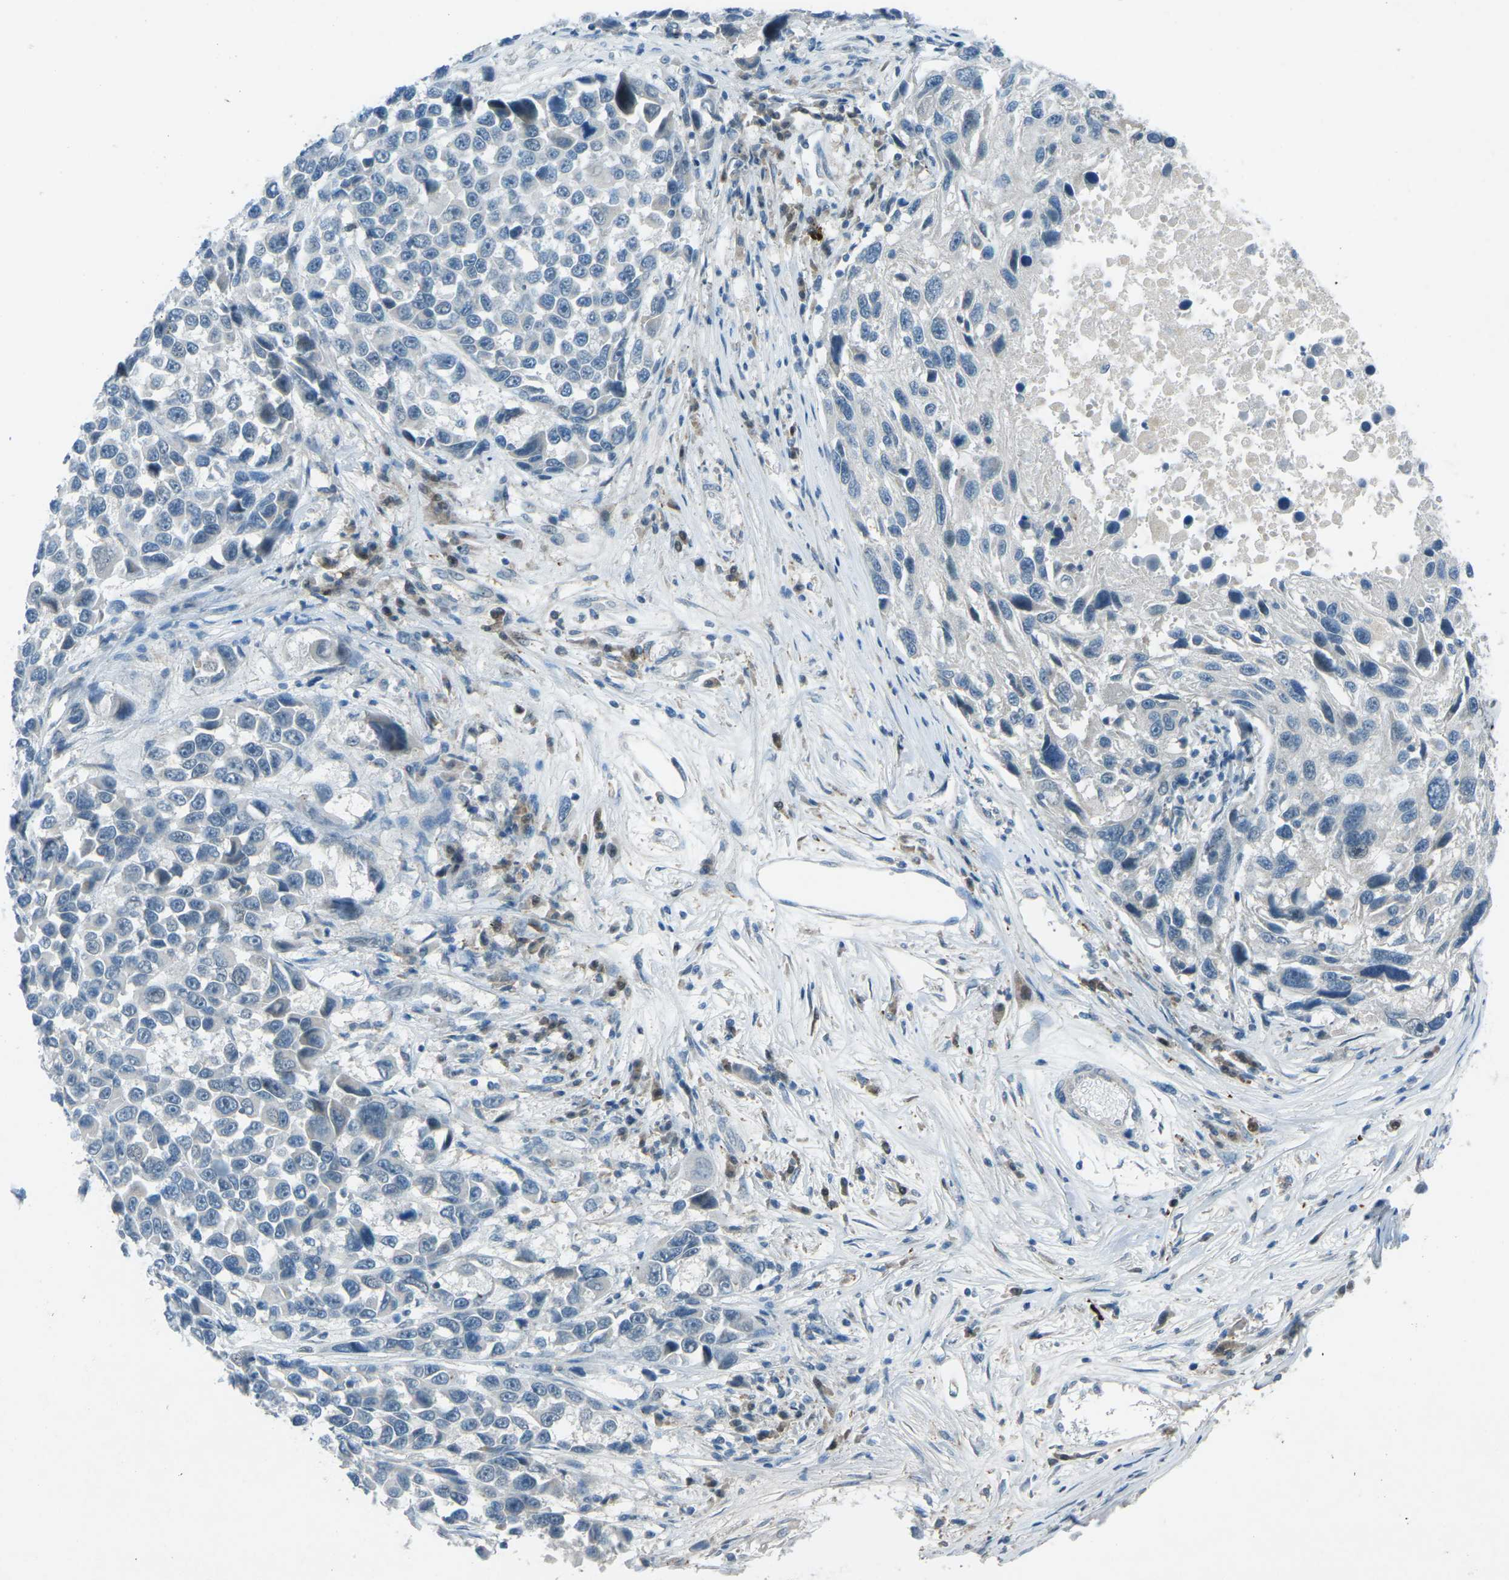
{"staining": {"intensity": "negative", "quantity": "none", "location": "none"}, "tissue": "melanoma", "cell_type": "Tumor cells", "image_type": "cancer", "snomed": [{"axis": "morphology", "description": "Malignant melanoma, NOS"}, {"axis": "topography", "description": "Skin"}], "caption": "There is no significant expression in tumor cells of malignant melanoma. Brightfield microscopy of IHC stained with DAB (3,3'-diaminobenzidine) (brown) and hematoxylin (blue), captured at high magnification.", "gene": "PRKCA", "patient": {"sex": "male", "age": 53}}